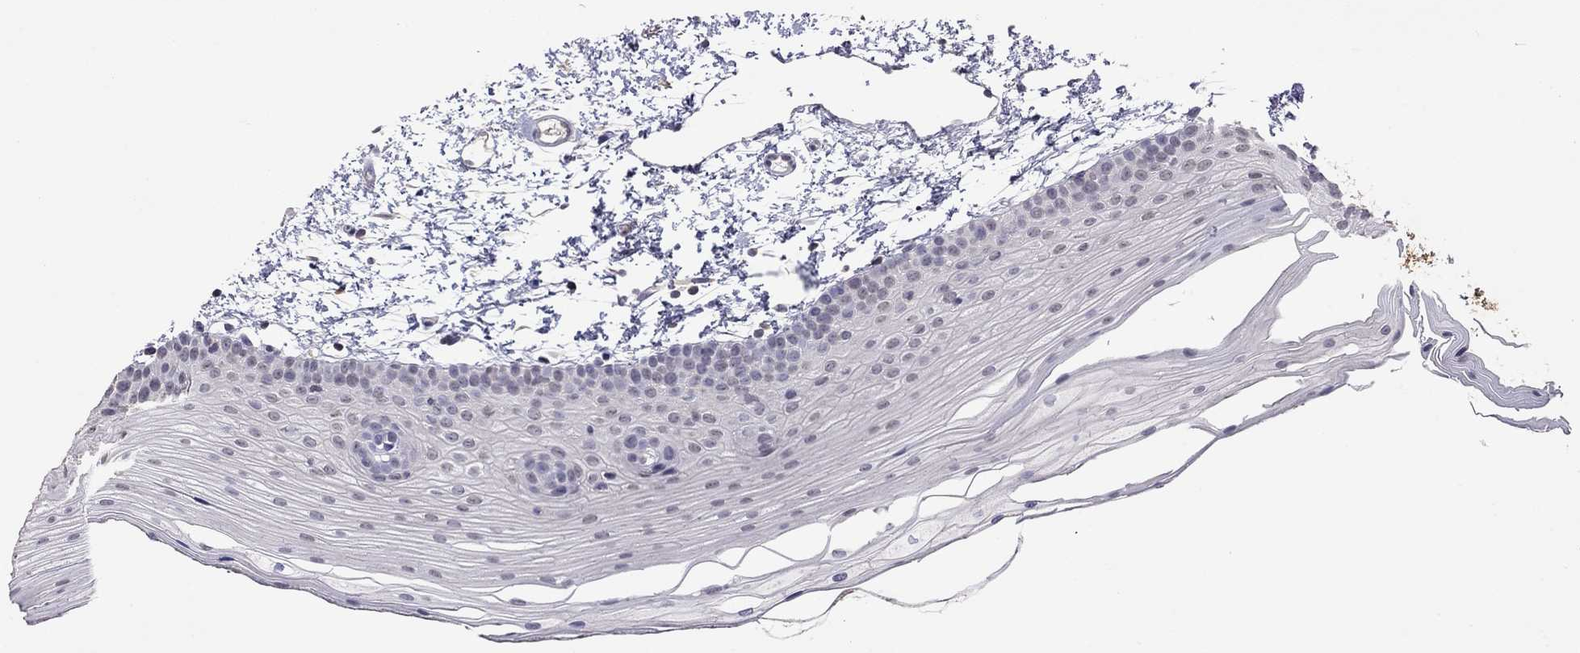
{"staining": {"intensity": "negative", "quantity": "none", "location": "none"}, "tissue": "oral mucosa", "cell_type": "Squamous epithelial cells", "image_type": "normal", "snomed": [{"axis": "morphology", "description": "Normal tissue, NOS"}, {"axis": "topography", "description": "Oral tissue"}], "caption": "Normal oral mucosa was stained to show a protein in brown. There is no significant expression in squamous epithelial cells. (DAB (3,3'-diaminobenzidine) immunohistochemistry visualized using brightfield microscopy, high magnification).", "gene": "WNK3", "patient": {"sex": "female", "age": 57}}